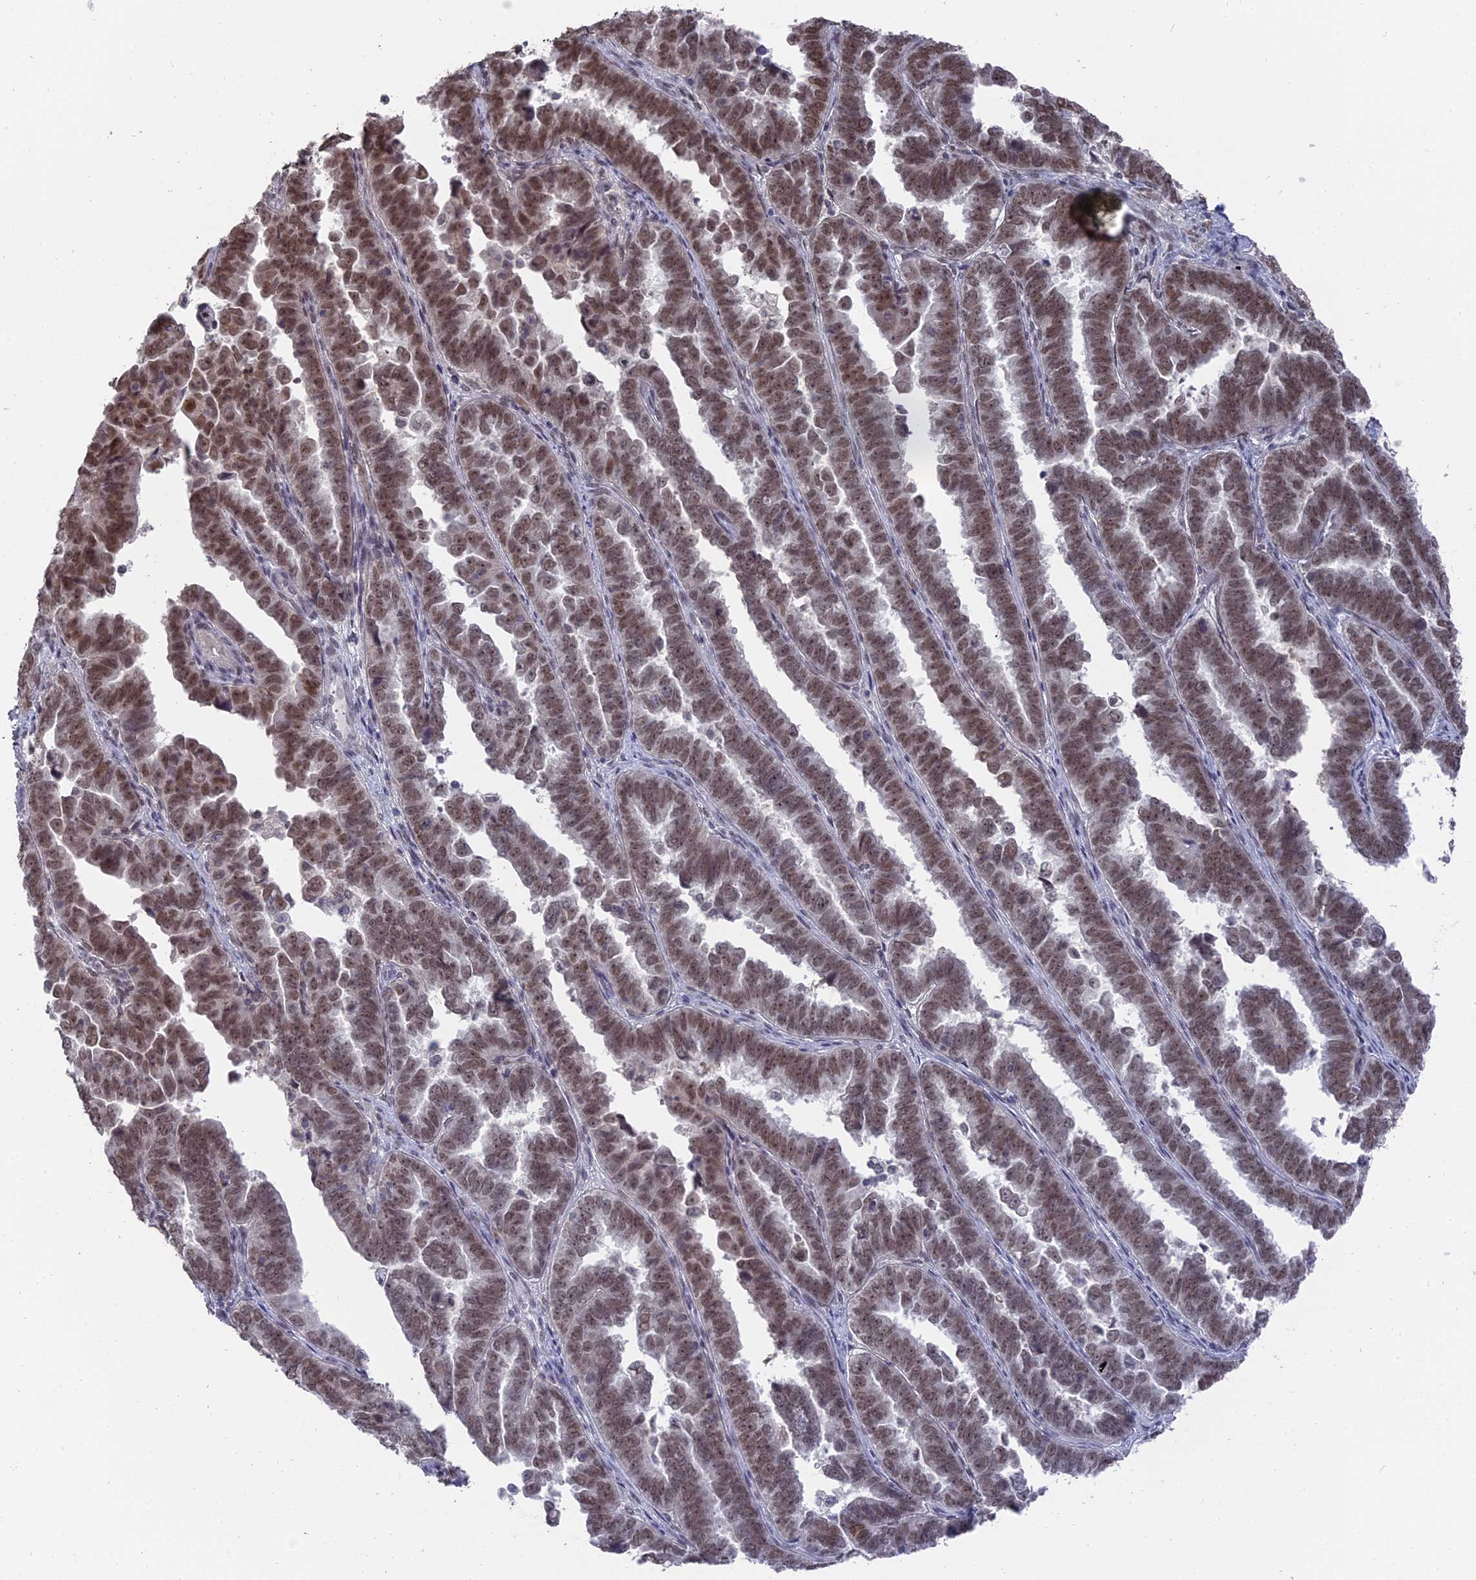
{"staining": {"intensity": "moderate", "quantity": ">75%", "location": "nuclear"}, "tissue": "endometrial cancer", "cell_type": "Tumor cells", "image_type": "cancer", "snomed": [{"axis": "morphology", "description": "Adenocarcinoma, NOS"}, {"axis": "topography", "description": "Endometrium"}], "caption": "Immunohistochemical staining of human adenocarcinoma (endometrial) demonstrates medium levels of moderate nuclear expression in about >75% of tumor cells. (IHC, brightfield microscopy, high magnification).", "gene": "NR1H3", "patient": {"sex": "female", "age": 75}}